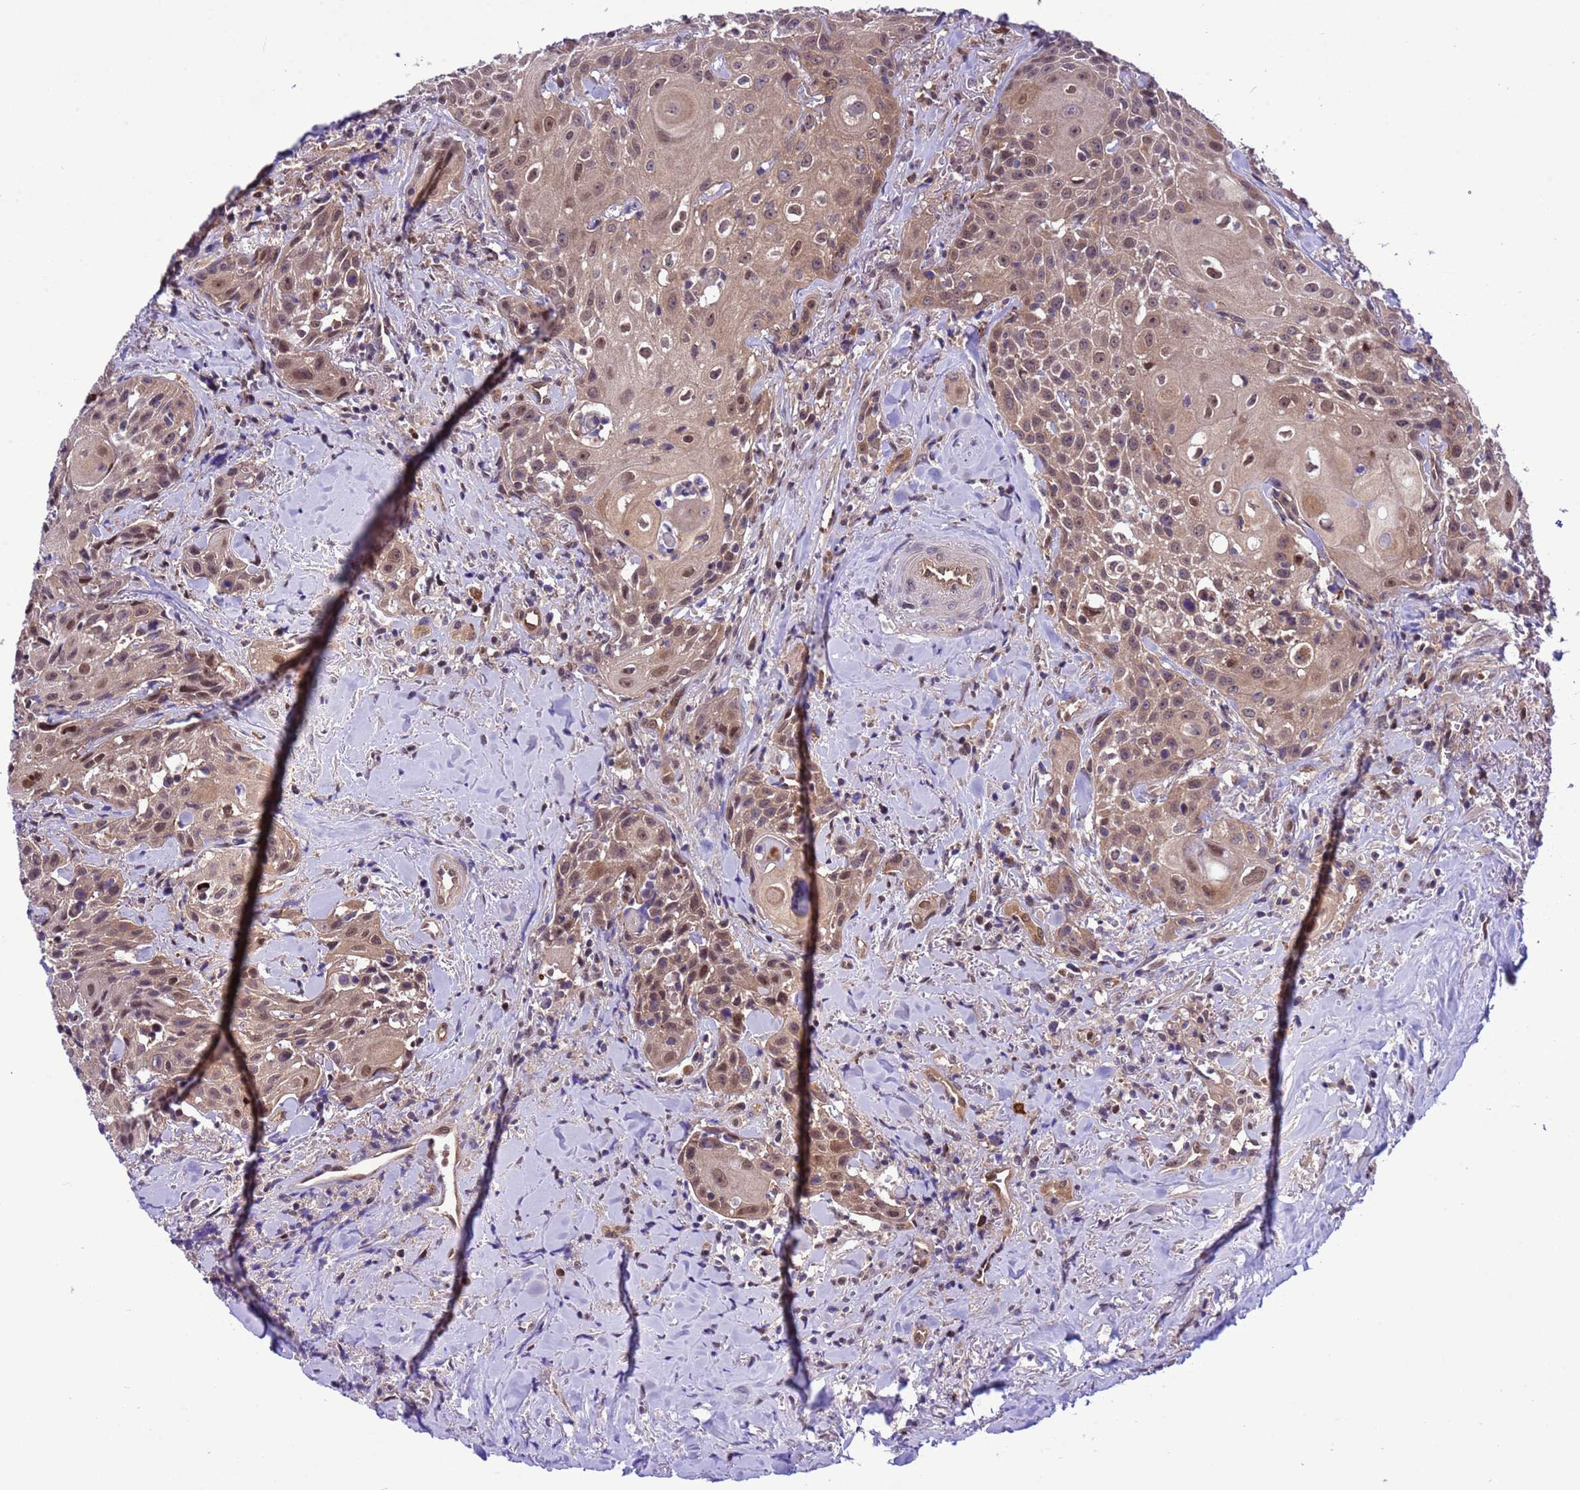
{"staining": {"intensity": "moderate", "quantity": ">75%", "location": "cytoplasmic/membranous,nuclear"}, "tissue": "head and neck cancer", "cell_type": "Tumor cells", "image_type": "cancer", "snomed": [{"axis": "morphology", "description": "Squamous cell carcinoma, NOS"}, {"axis": "topography", "description": "Oral tissue"}, {"axis": "topography", "description": "Head-Neck"}], "caption": "DAB immunohistochemical staining of human squamous cell carcinoma (head and neck) exhibits moderate cytoplasmic/membranous and nuclear protein positivity in approximately >75% of tumor cells.", "gene": "RASD1", "patient": {"sex": "female", "age": 82}}